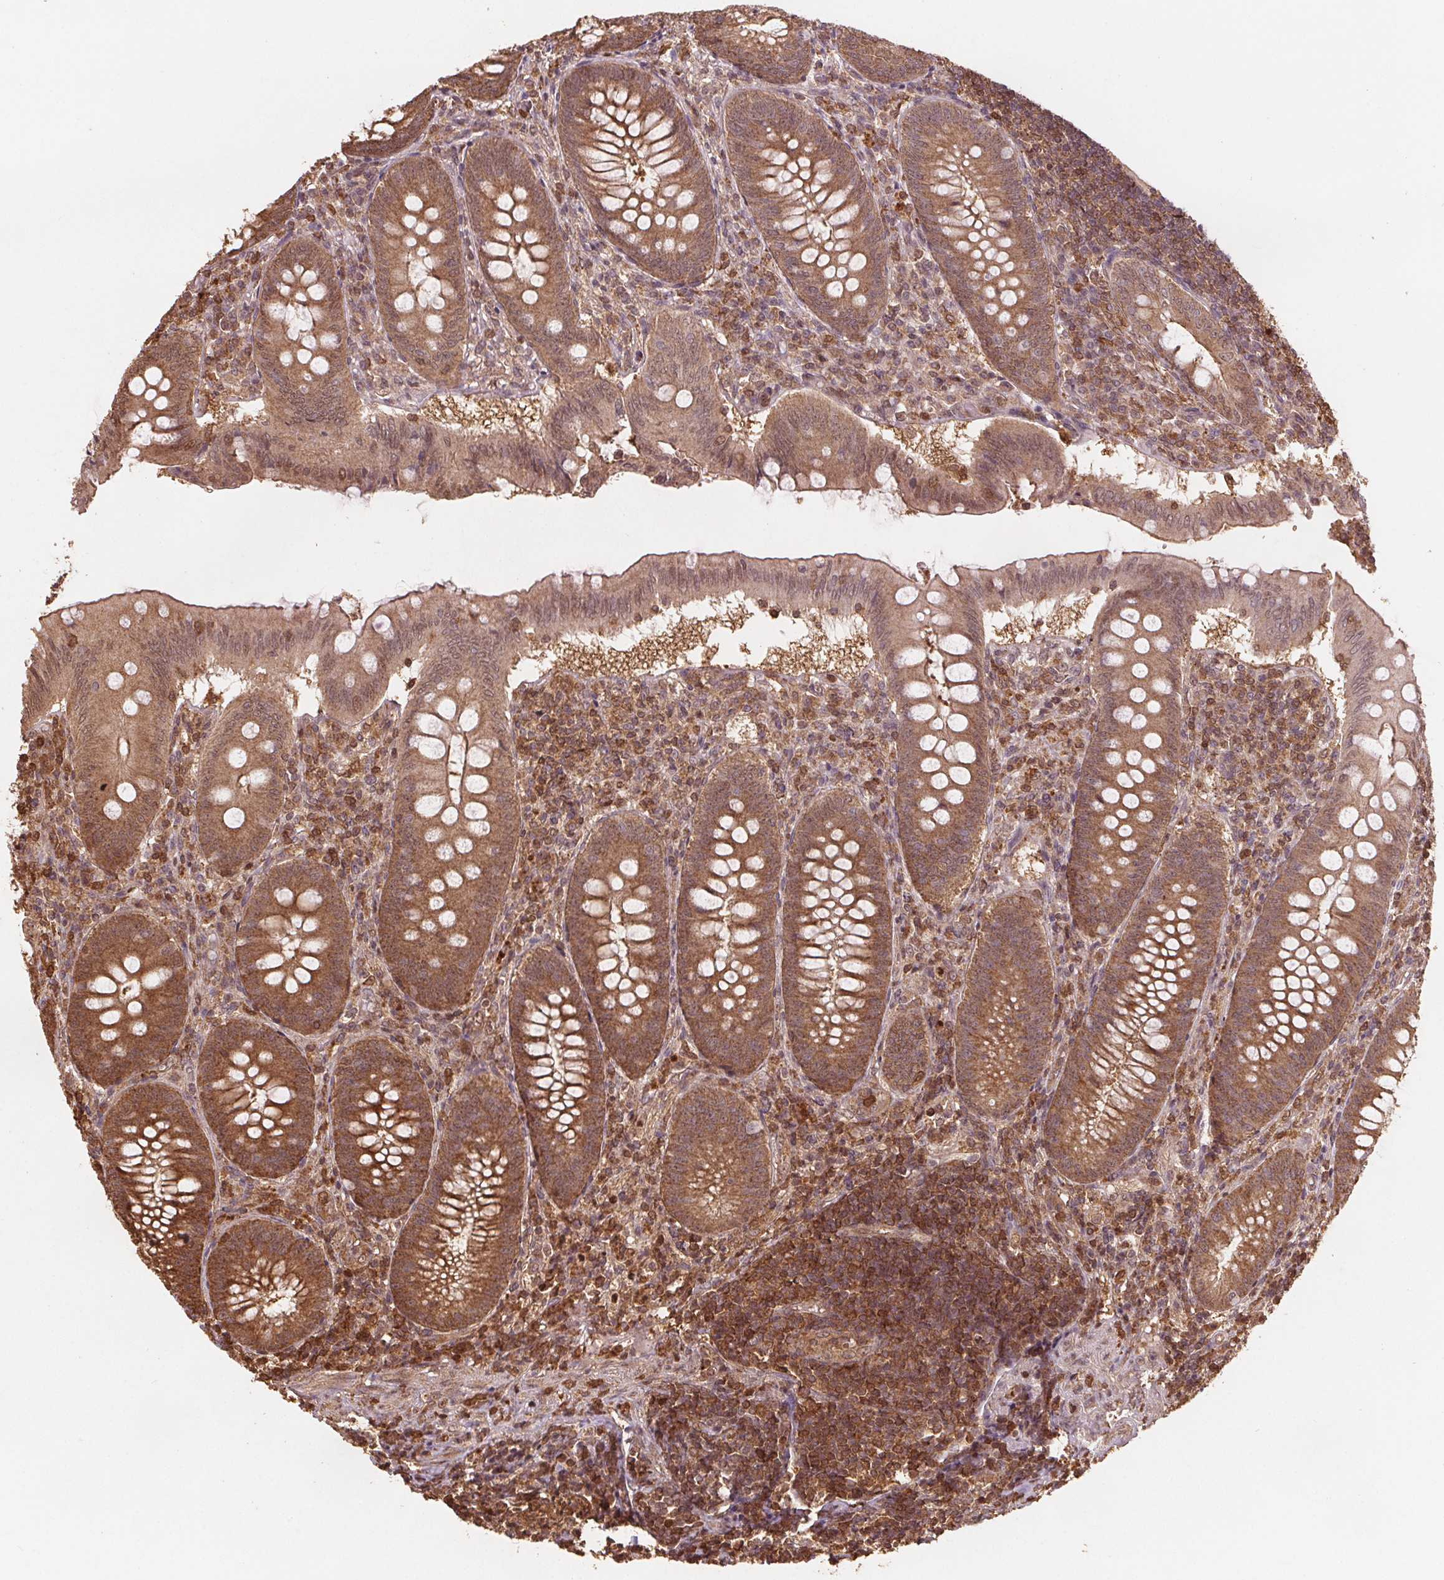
{"staining": {"intensity": "moderate", "quantity": ">75%", "location": "cytoplasmic/membranous,nuclear"}, "tissue": "appendix", "cell_type": "Glandular cells", "image_type": "normal", "snomed": [{"axis": "morphology", "description": "Normal tissue, NOS"}, {"axis": "morphology", "description": "Inflammation, NOS"}, {"axis": "topography", "description": "Appendix"}], "caption": "Immunohistochemical staining of unremarkable human appendix exhibits medium levels of moderate cytoplasmic/membranous,nuclear staining in about >75% of glandular cells.", "gene": "ENO1", "patient": {"sex": "male", "age": 16}}